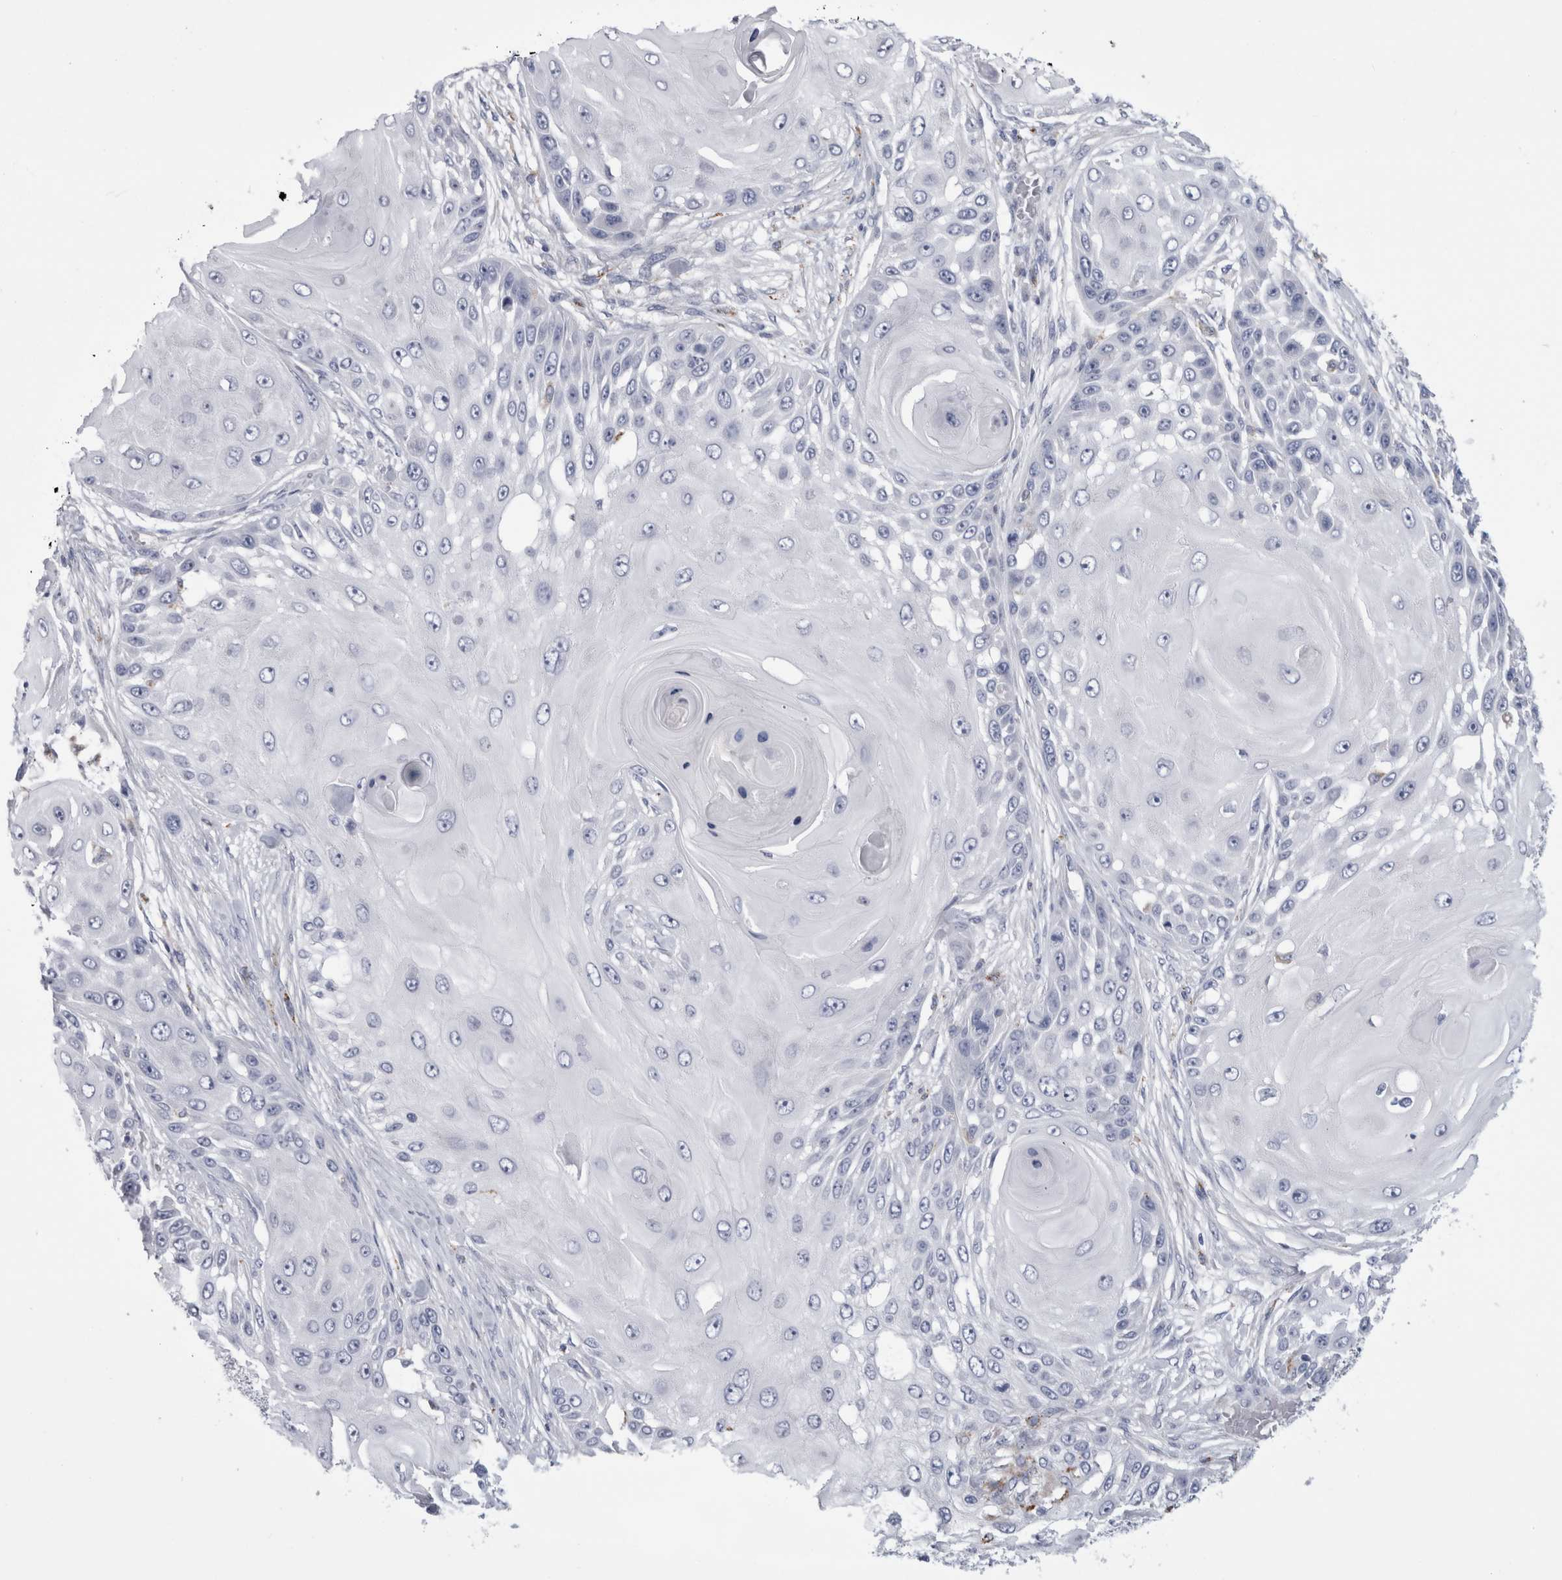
{"staining": {"intensity": "negative", "quantity": "none", "location": "none"}, "tissue": "skin cancer", "cell_type": "Tumor cells", "image_type": "cancer", "snomed": [{"axis": "morphology", "description": "Squamous cell carcinoma, NOS"}, {"axis": "topography", "description": "Skin"}], "caption": "High power microscopy histopathology image of an IHC photomicrograph of skin cancer (squamous cell carcinoma), revealing no significant staining in tumor cells. The staining is performed using DAB brown chromogen with nuclei counter-stained in using hematoxylin.", "gene": "GATM", "patient": {"sex": "female", "age": 44}}